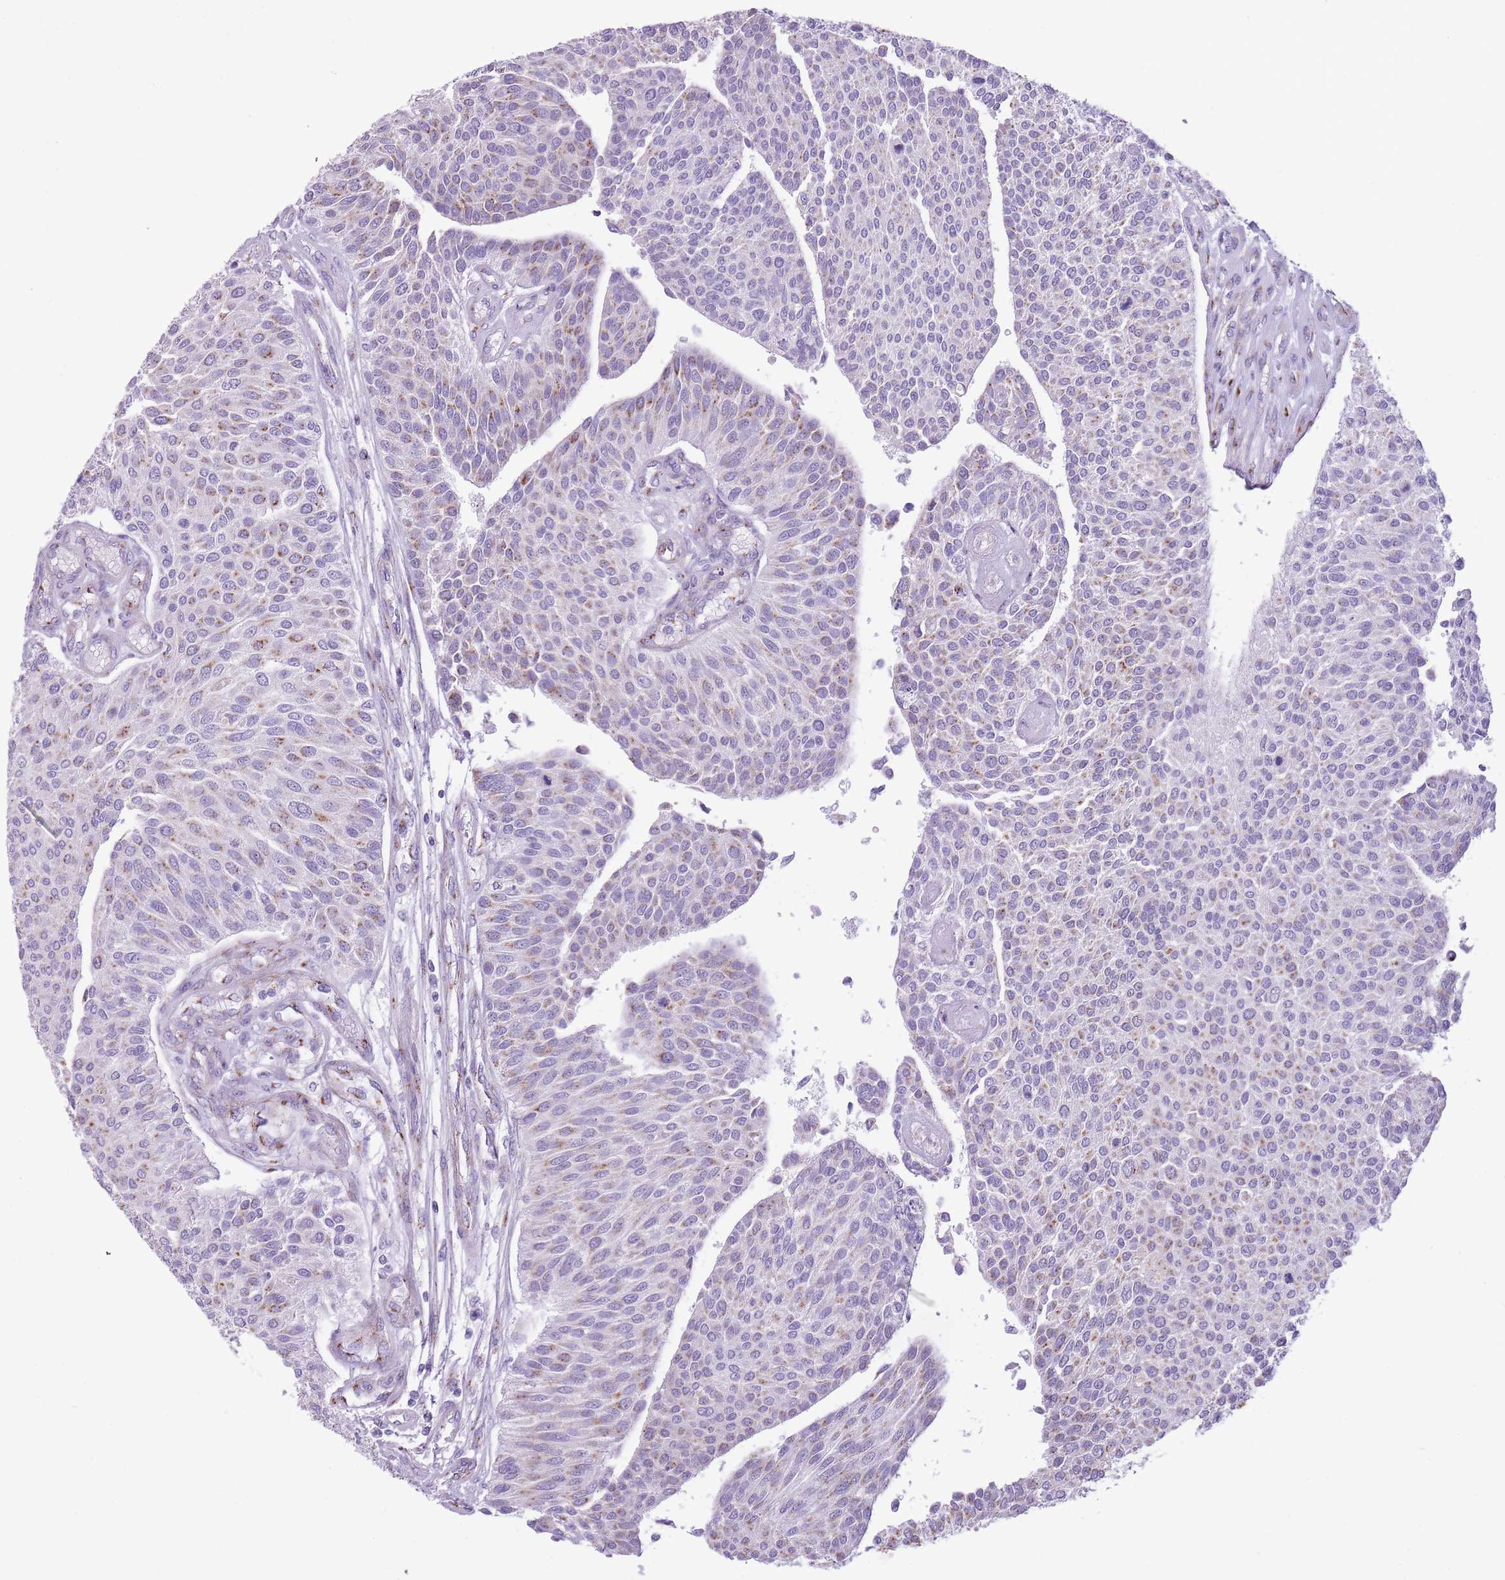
{"staining": {"intensity": "moderate", "quantity": "25%-75%", "location": "cytoplasmic/membranous"}, "tissue": "urothelial cancer", "cell_type": "Tumor cells", "image_type": "cancer", "snomed": [{"axis": "morphology", "description": "Urothelial carcinoma, NOS"}, {"axis": "topography", "description": "Urinary bladder"}], "caption": "A brown stain shows moderate cytoplasmic/membranous staining of a protein in human transitional cell carcinoma tumor cells.", "gene": "B4GALT2", "patient": {"sex": "male", "age": 55}}